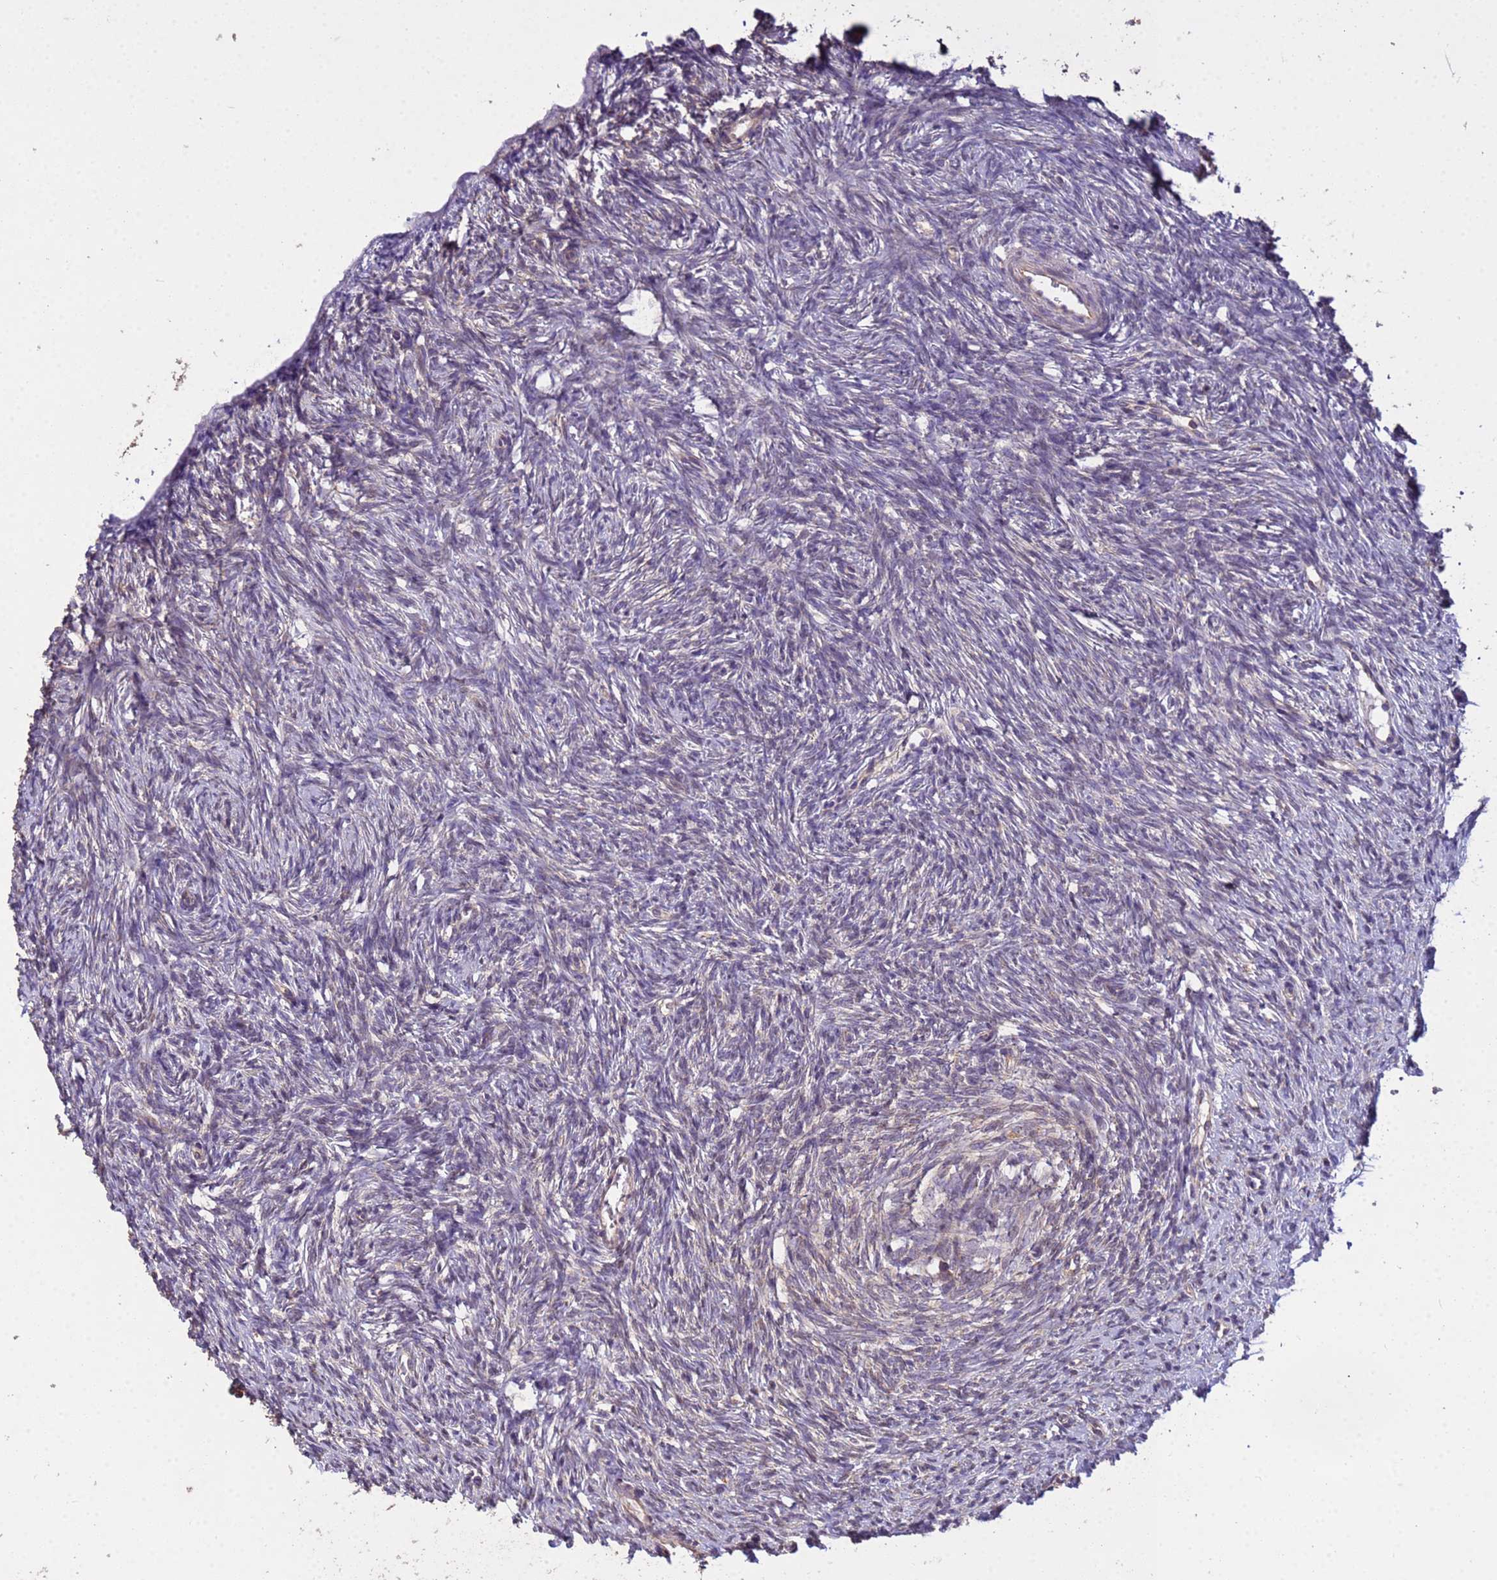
{"staining": {"intensity": "weak", "quantity": "25%-75%", "location": "cytoplasmic/membranous"}, "tissue": "ovary", "cell_type": "Ovarian stroma cells", "image_type": "normal", "snomed": [{"axis": "morphology", "description": "Normal tissue, NOS"}, {"axis": "topography", "description": "Ovary"}], "caption": "An immunohistochemistry (IHC) micrograph of normal tissue is shown. Protein staining in brown shows weak cytoplasmic/membranous positivity in ovary within ovarian stroma cells.", "gene": "P2RX7", "patient": {"sex": "female", "age": 51}}